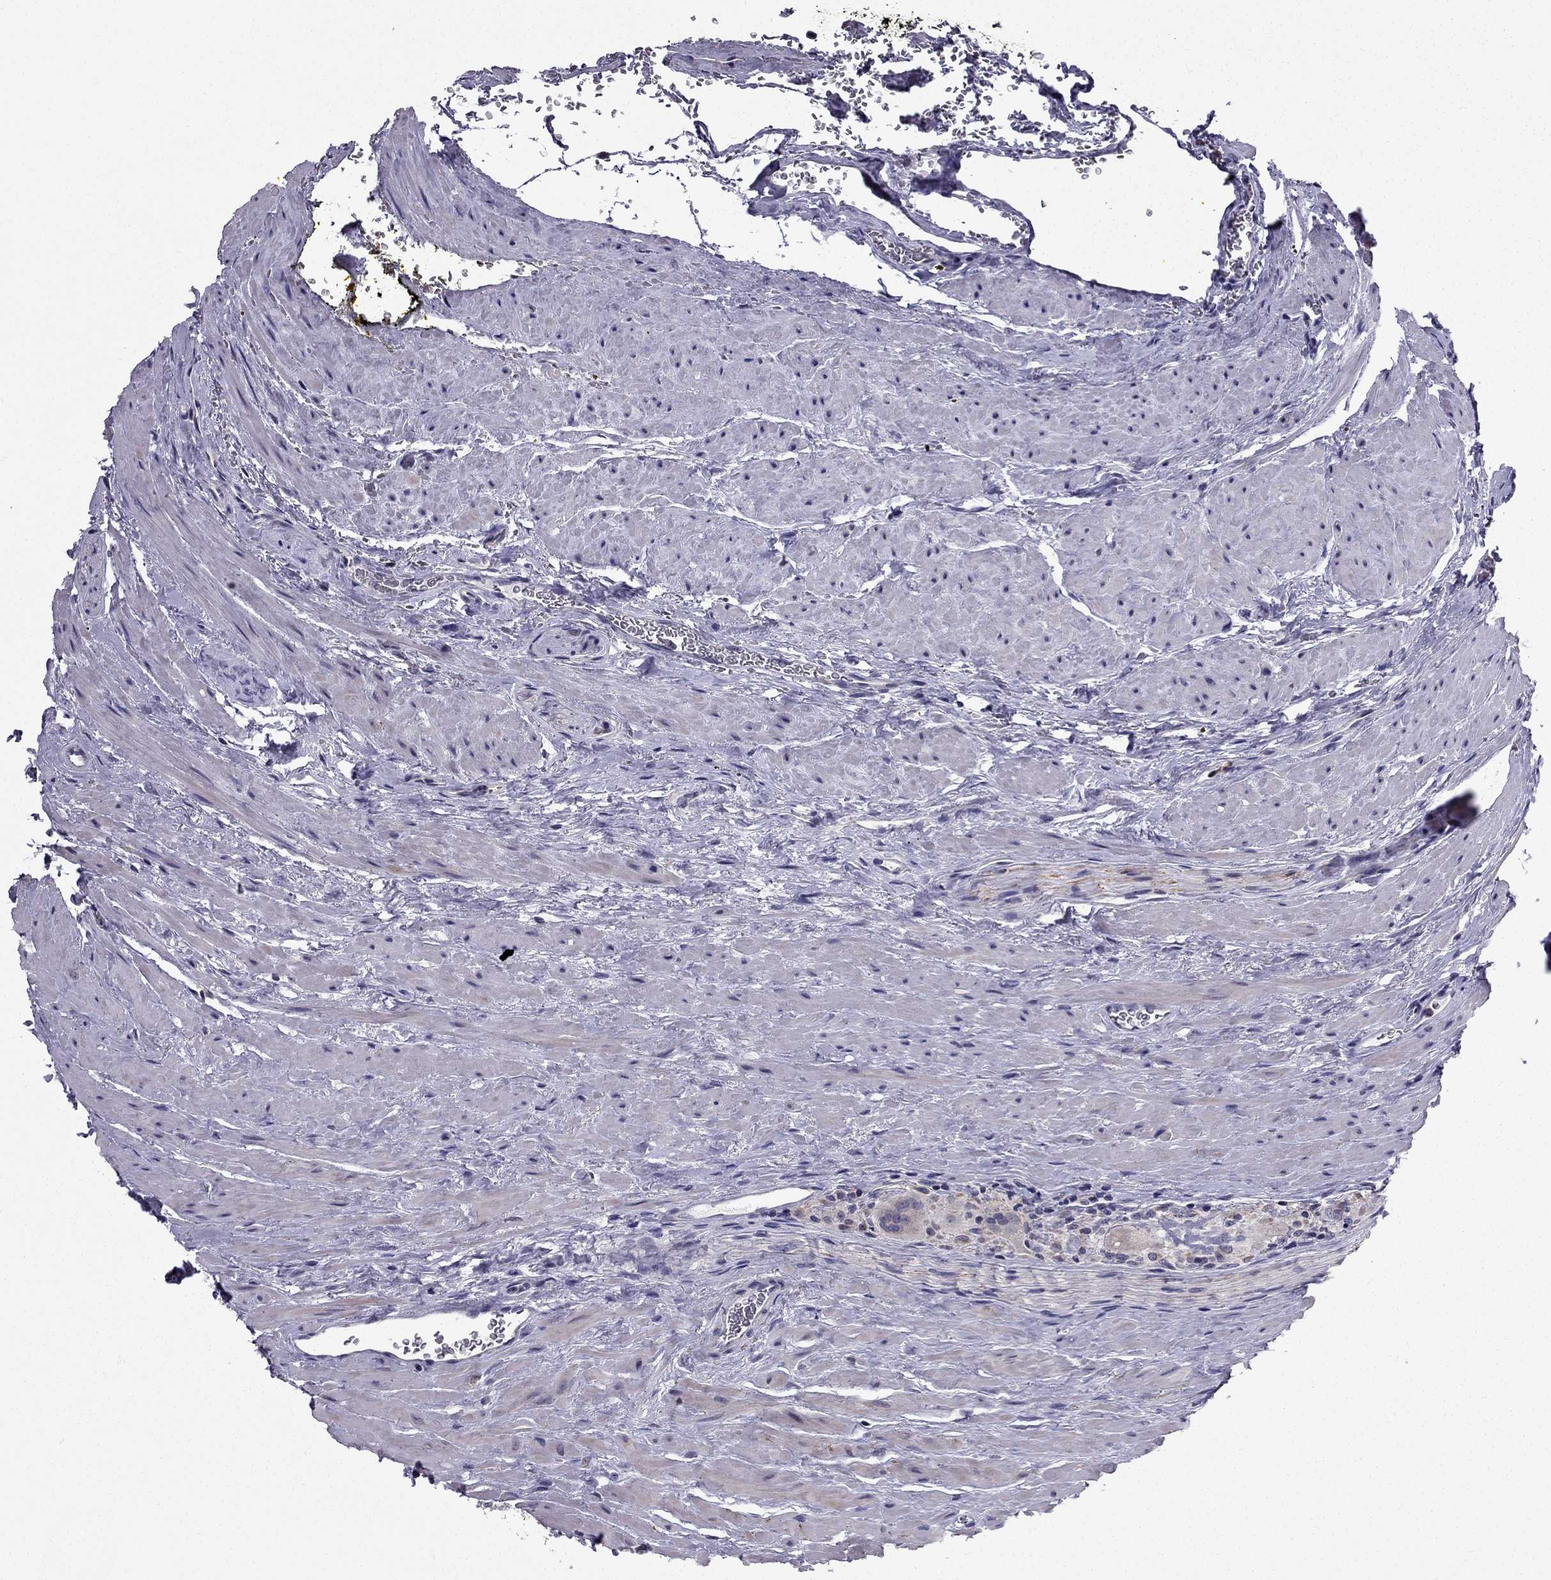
{"staining": {"intensity": "negative", "quantity": "none", "location": "none"}, "tissue": "prostate cancer", "cell_type": "Tumor cells", "image_type": "cancer", "snomed": [{"axis": "morphology", "description": "Adenocarcinoma, NOS"}, {"axis": "morphology", "description": "Adenocarcinoma, High grade"}, {"axis": "topography", "description": "Prostate"}], "caption": "This is an immunohistochemistry photomicrograph of human prostate cancer (high-grade adenocarcinoma). There is no staining in tumor cells.", "gene": "SLC6A2", "patient": {"sex": "male", "age": 62}}